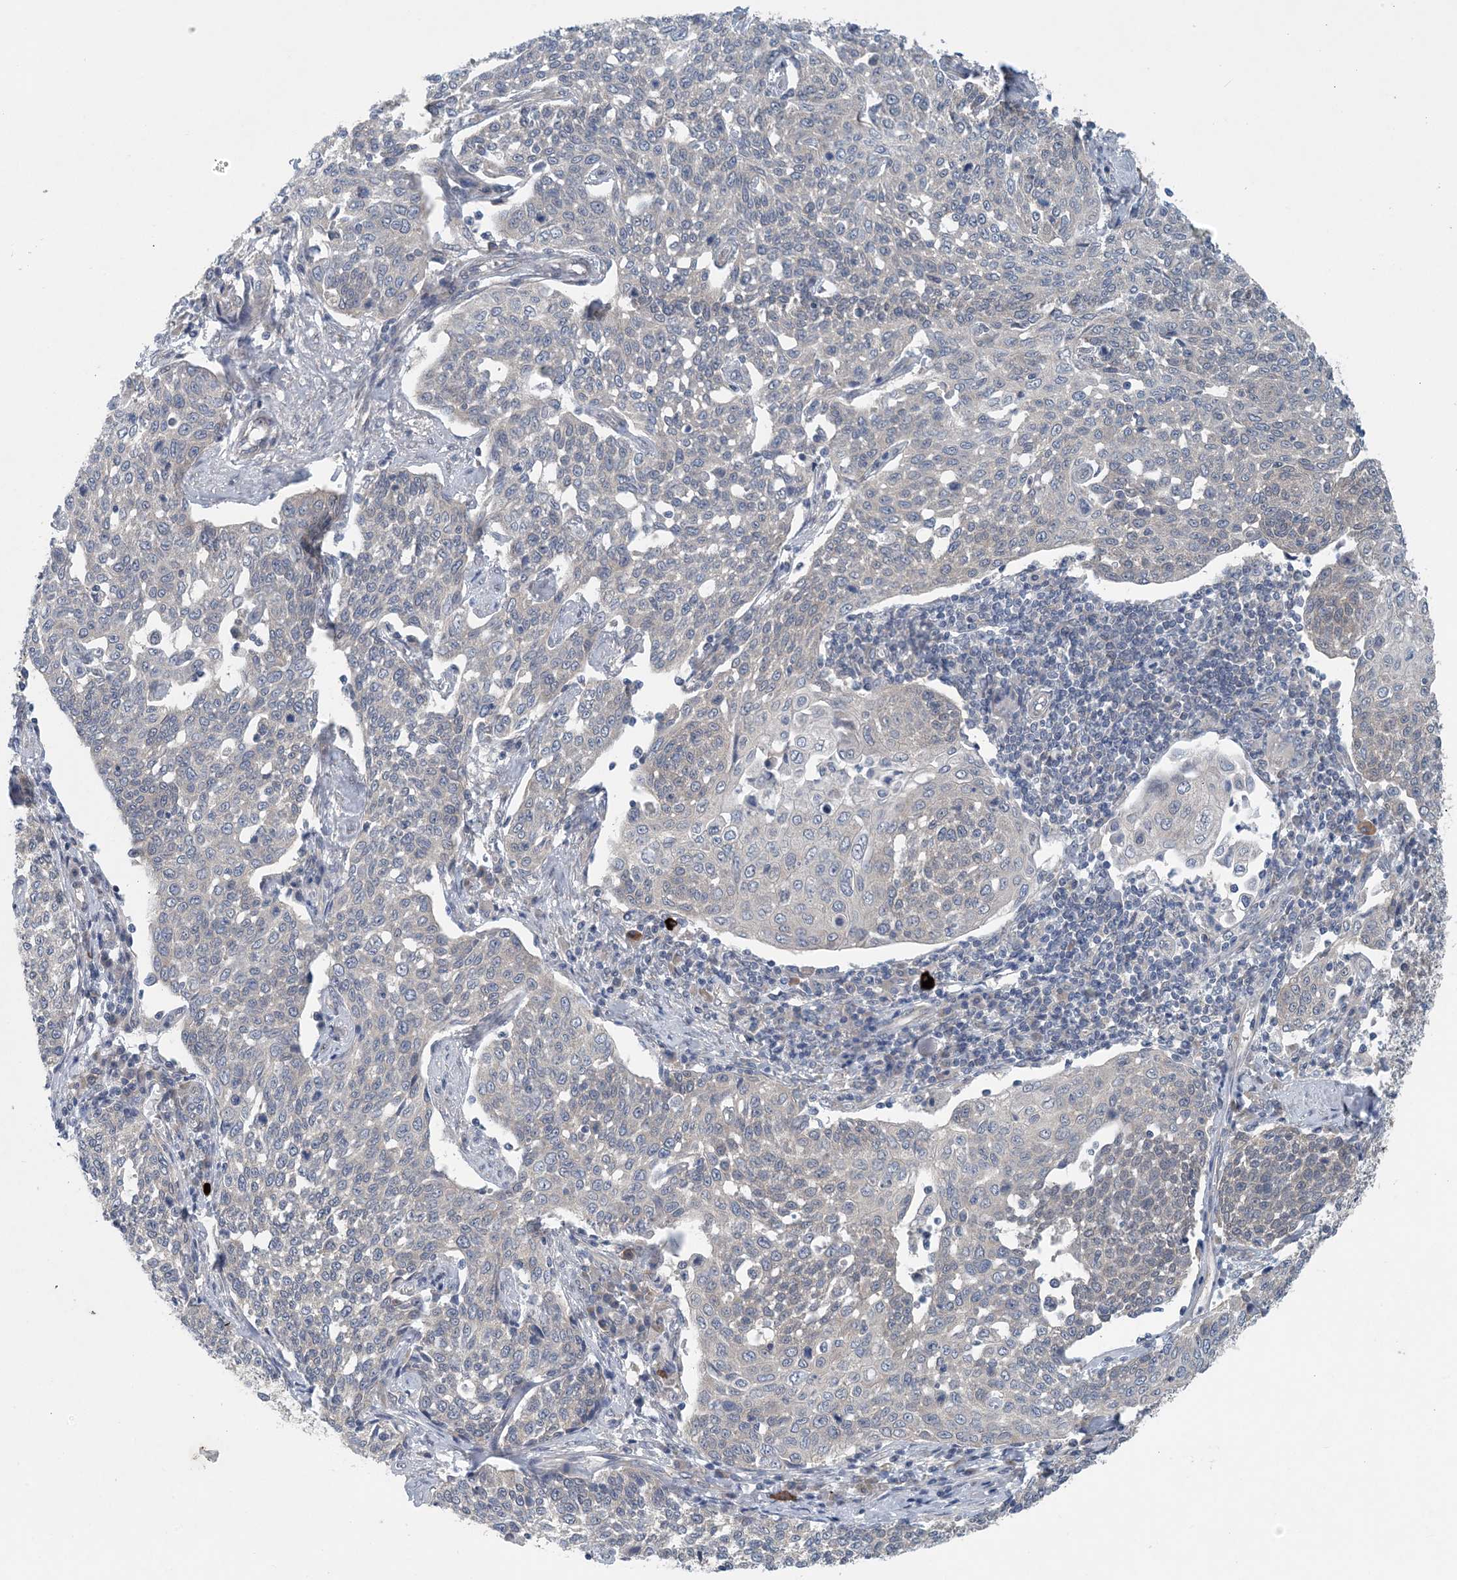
{"staining": {"intensity": "negative", "quantity": "none", "location": "none"}, "tissue": "cervical cancer", "cell_type": "Tumor cells", "image_type": "cancer", "snomed": [{"axis": "morphology", "description": "Squamous cell carcinoma, NOS"}, {"axis": "topography", "description": "Cervix"}], "caption": "Histopathology image shows no protein staining in tumor cells of cervical cancer (squamous cell carcinoma) tissue.", "gene": "HIKESHI", "patient": {"sex": "female", "age": 34}}